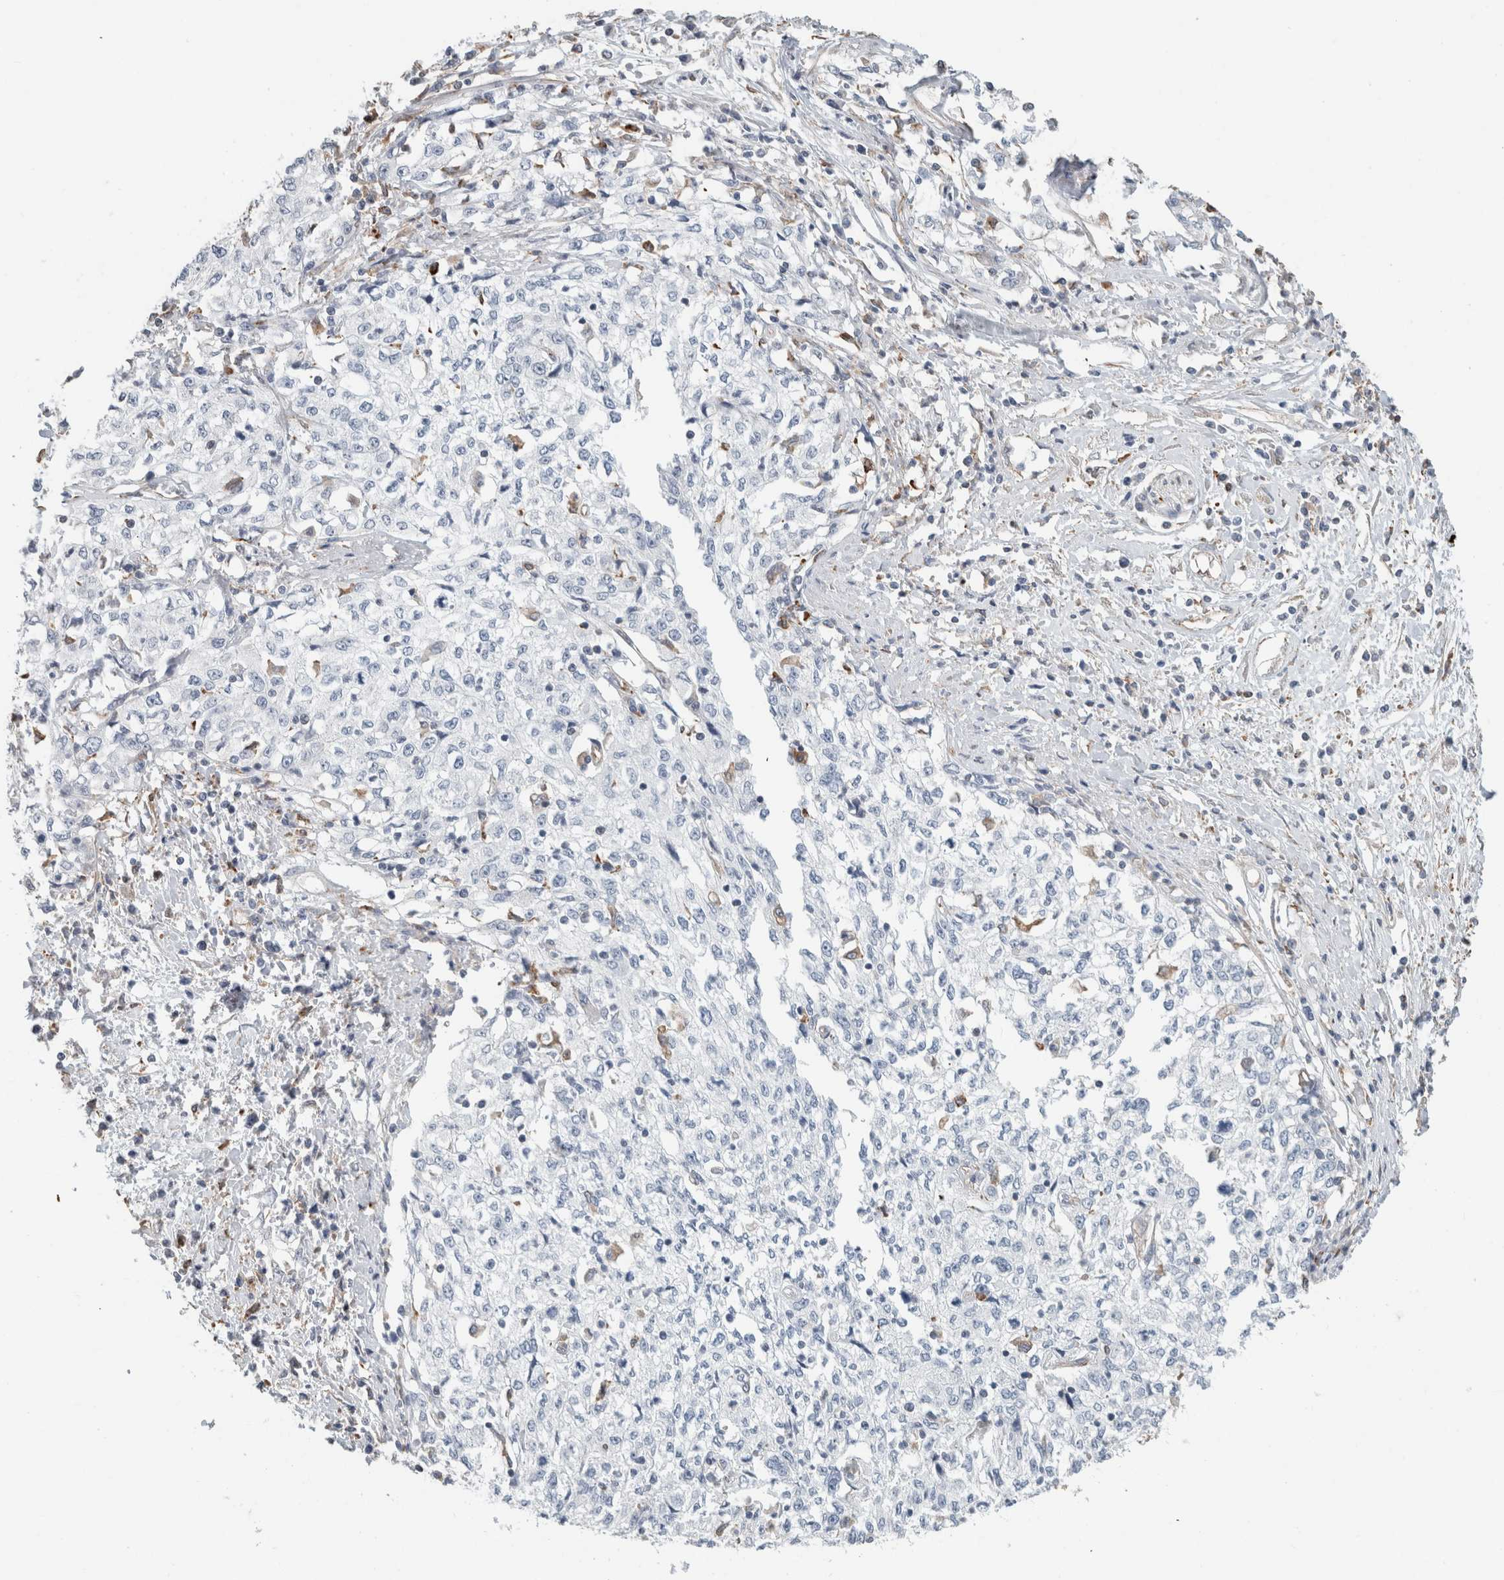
{"staining": {"intensity": "negative", "quantity": "none", "location": "none"}, "tissue": "cervical cancer", "cell_type": "Tumor cells", "image_type": "cancer", "snomed": [{"axis": "morphology", "description": "Squamous cell carcinoma, NOS"}, {"axis": "topography", "description": "Cervix"}], "caption": "There is no significant expression in tumor cells of cervical cancer (squamous cell carcinoma). (IHC, brightfield microscopy, high magnification).", "gene": "LY86", "patient": {"sex": "female", "age": 57}}